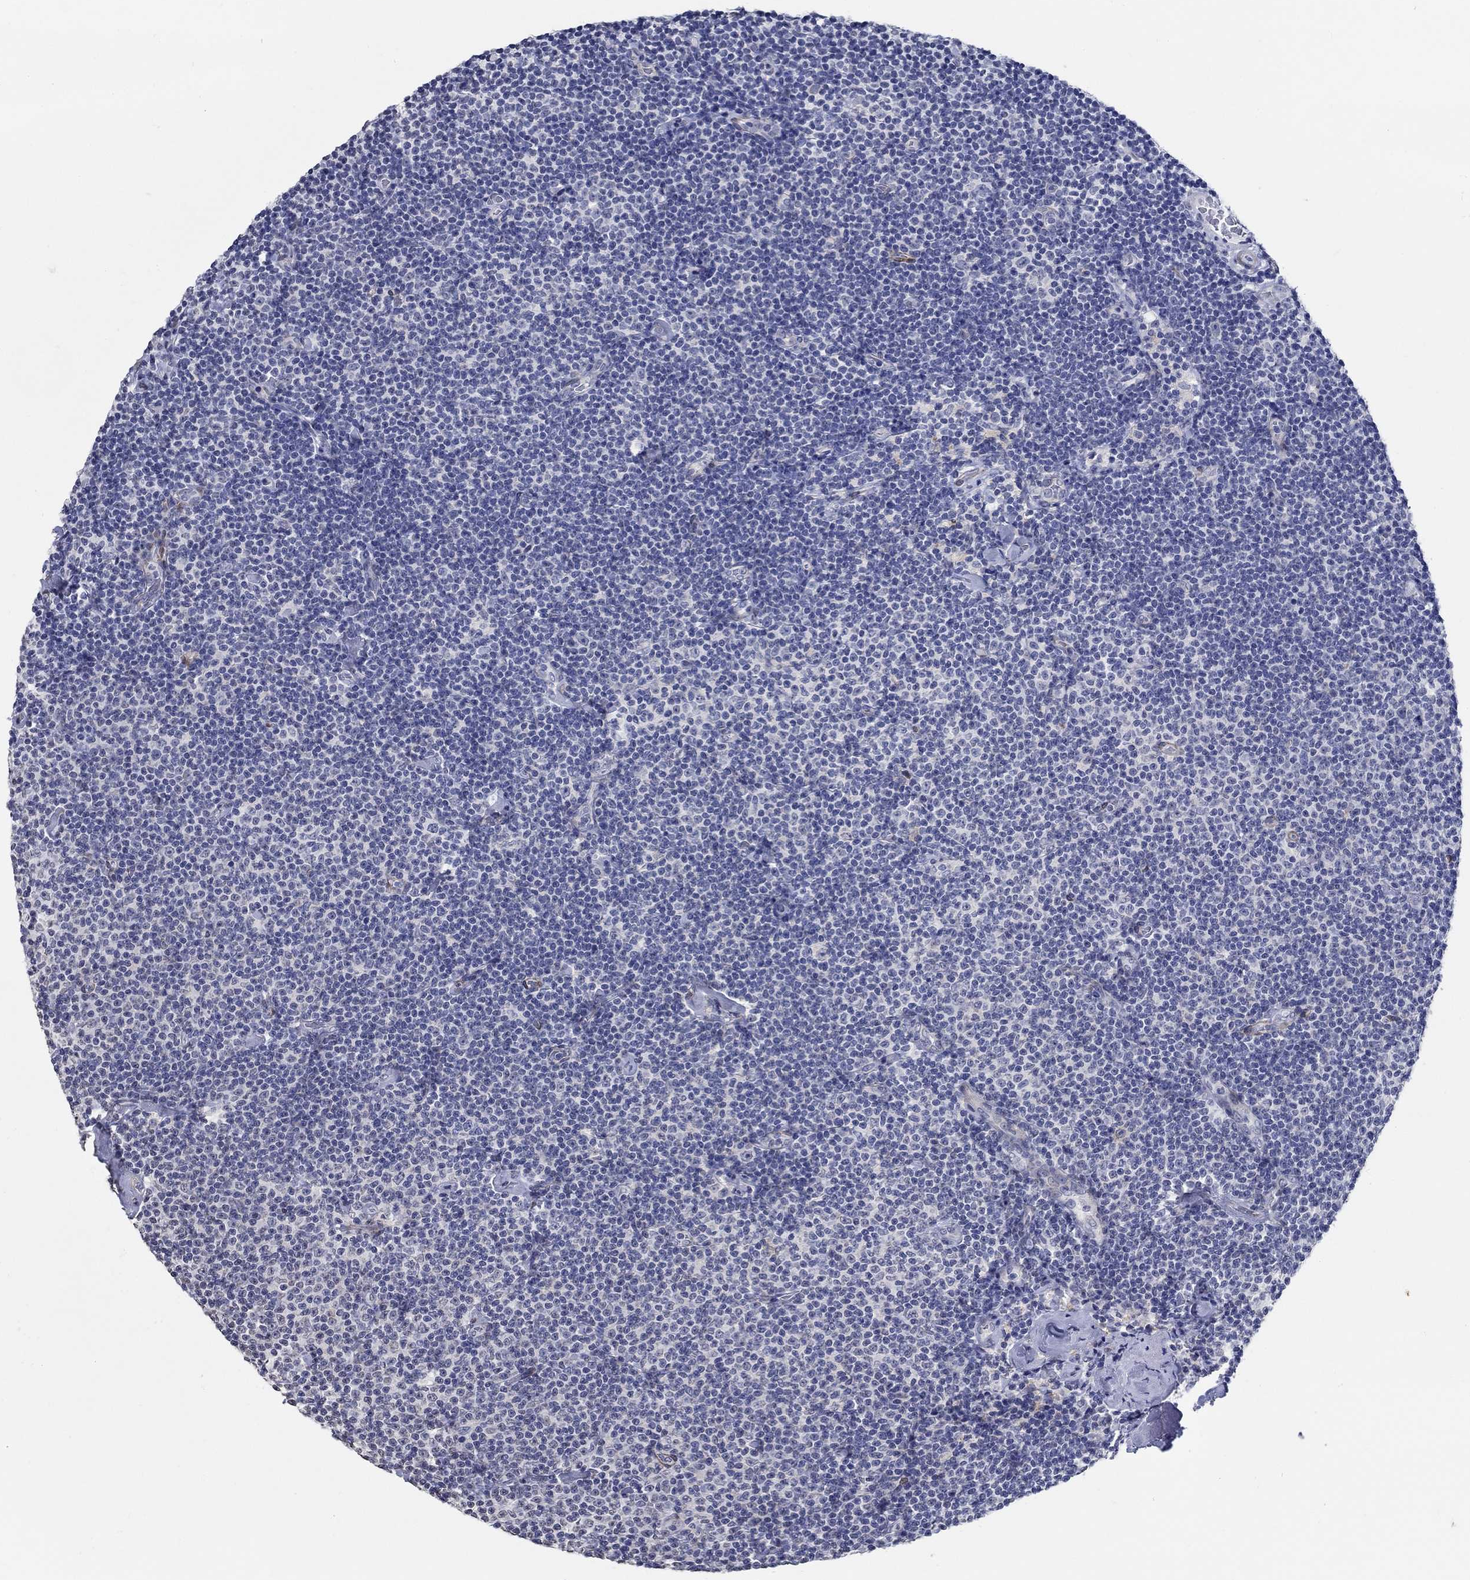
{"staining": {"intensity": "negative", "quantity": "none", "location": "none"}, "tissue": "lymphoma", "cell_type": "Tumor cells", "image_type": "cancer", "snomed": [{"axis": "morphology", "description": "Malignant lymphoma, non-Hodgkin's type, Low grade"}, {"axis": "topography", "description": "Lymph node"}], "caption": "Immunohistochemical staining of human lymphoma reveals no significant positivity in tumor cells. The staining is performed using DAB (3,3'-diaminobenzidine) brown chromogen with nuclei counter-stained in using hematoxylin.", "gene": "PDE1B", "patient": {"sex": "male", "age": 81}}